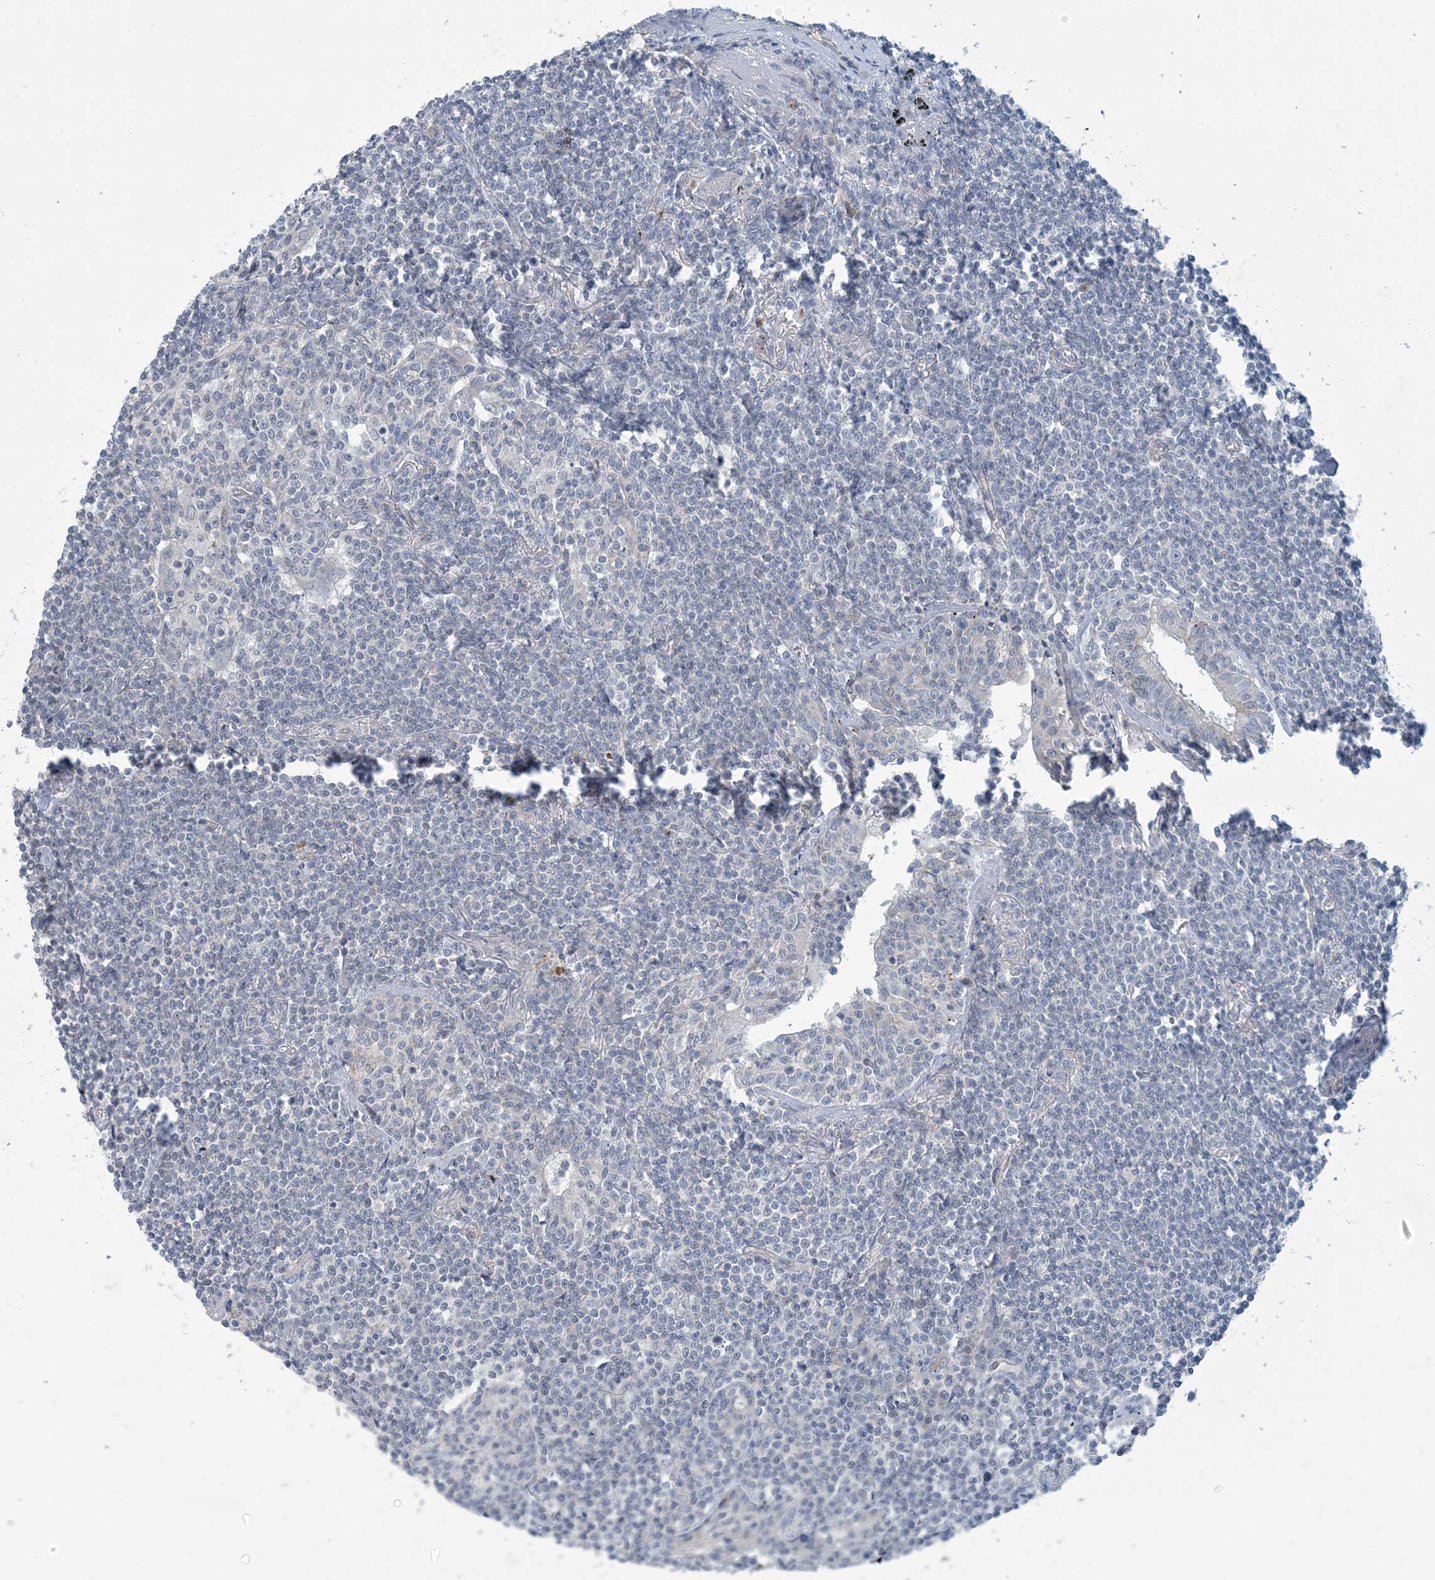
{"staining": {"intensity": "negative", "quantity": "none", "location": "none"}, "tissue": "lymphoma", "cell_type": "Tumor cells", "image_type": "cancer", "snomed": [{"axis": "morphology", "description": "Malignant lymphoma, non-Hodgkin's type, Low grade"}, {"axis": "topography", "description": "Lung"}], "caption": "Tumor cells are negative for protein expression in human lymphoma. (Brightfield microscopy of DAB (3,3'-diaminobenzidine) immunohistochemistry (IHC) at high magnification).", "gene": "EPHA4", "patient": {"sex": "female", "age": 71}}